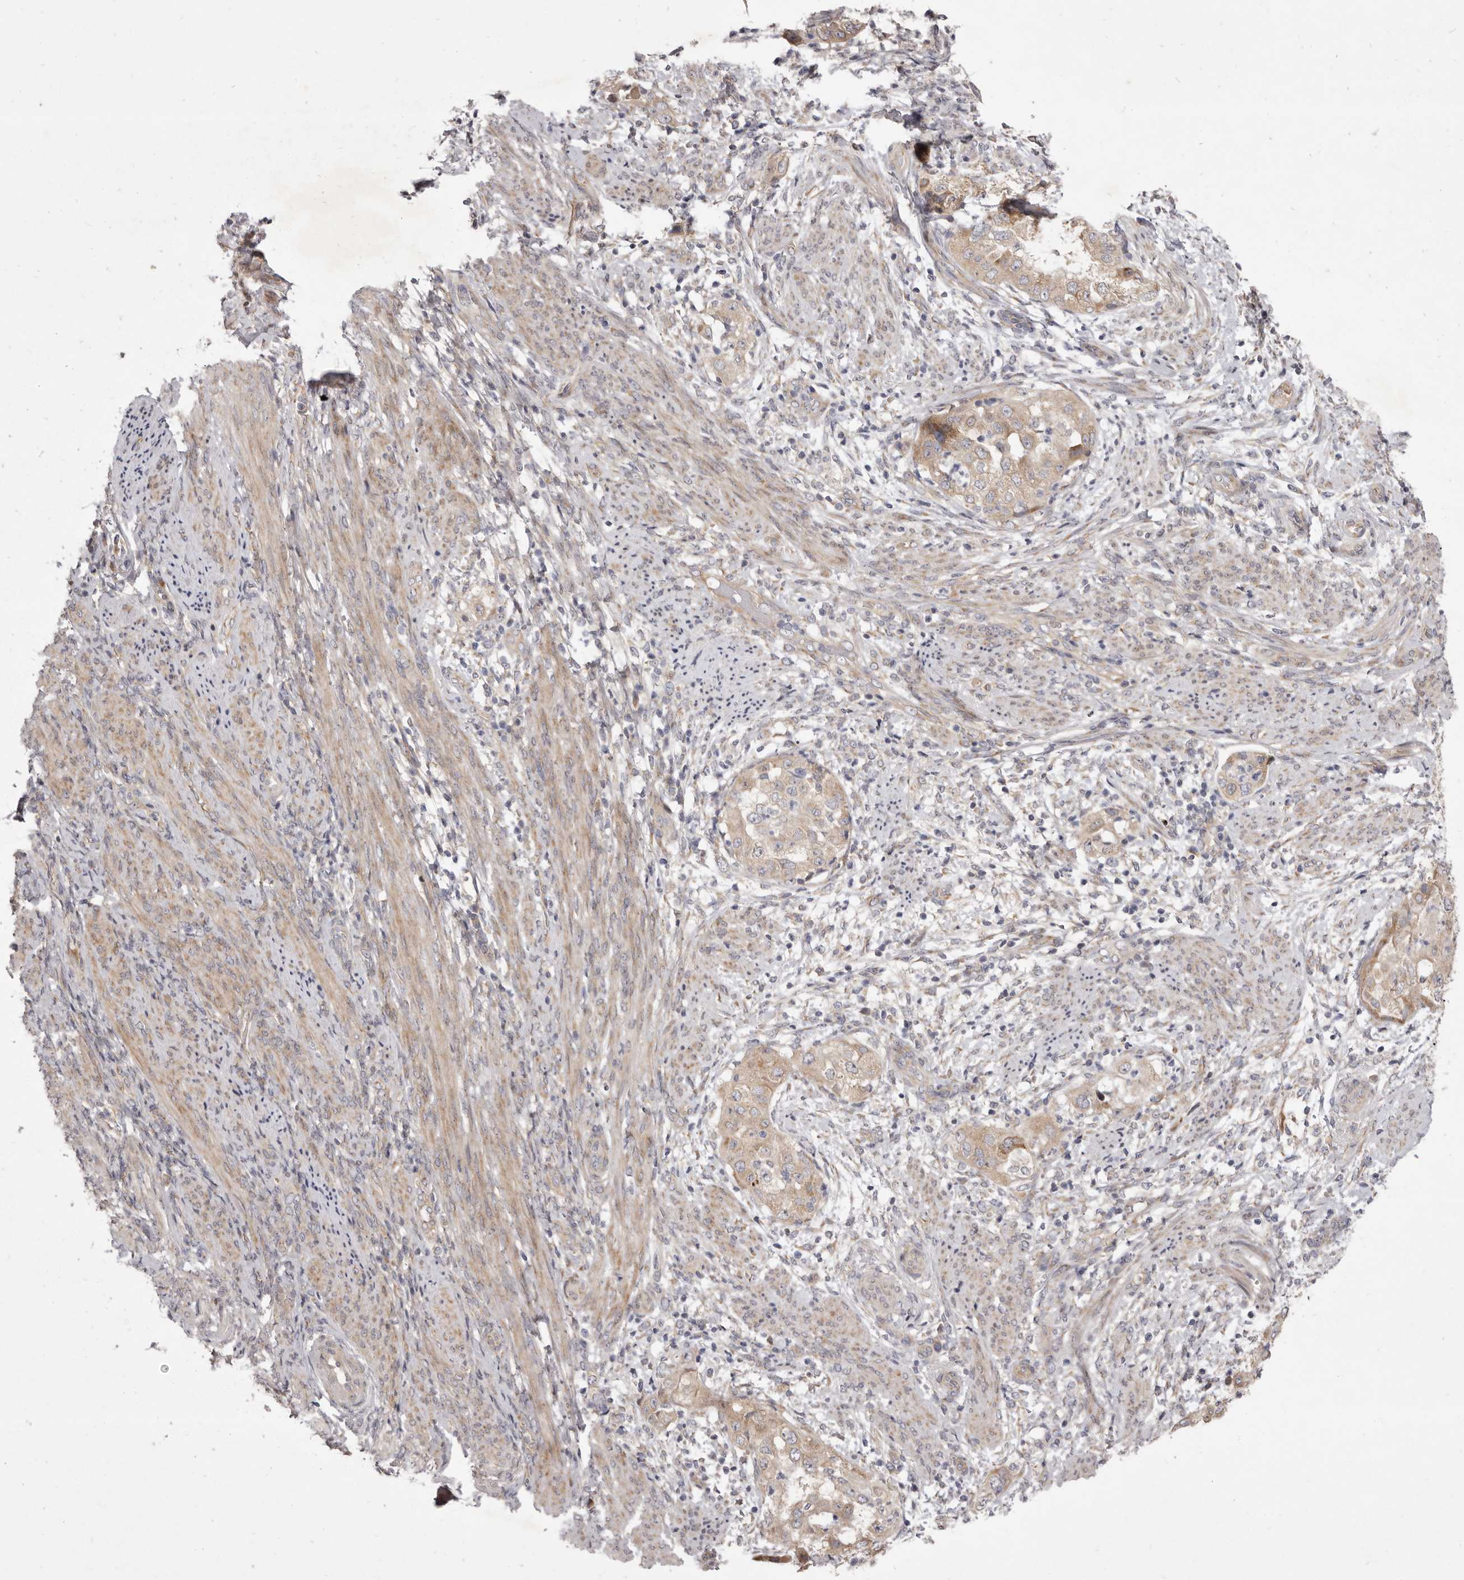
{"staining": {"intensity": "weak", "quantity": ">75%", "location": "cytoplasmic/membranous"}, "tissue": "endometrial cancer", "cell_type": "Tumor cells", "image_type": "cancer", "snomed": [{"axis": "morphology", "description": "Adenocarcinoma, NOS"}, {"axis": "topography", "description": "Endometrium"}], "caption": "Tumor cells display low levels of weak cytoplasmic/membranous expression in approximately >75% of cells in human endometrial cancer (adenocarcinoma).", "gene": "TBC1D8B", "patient": {"sex": "female", "age": 85}}